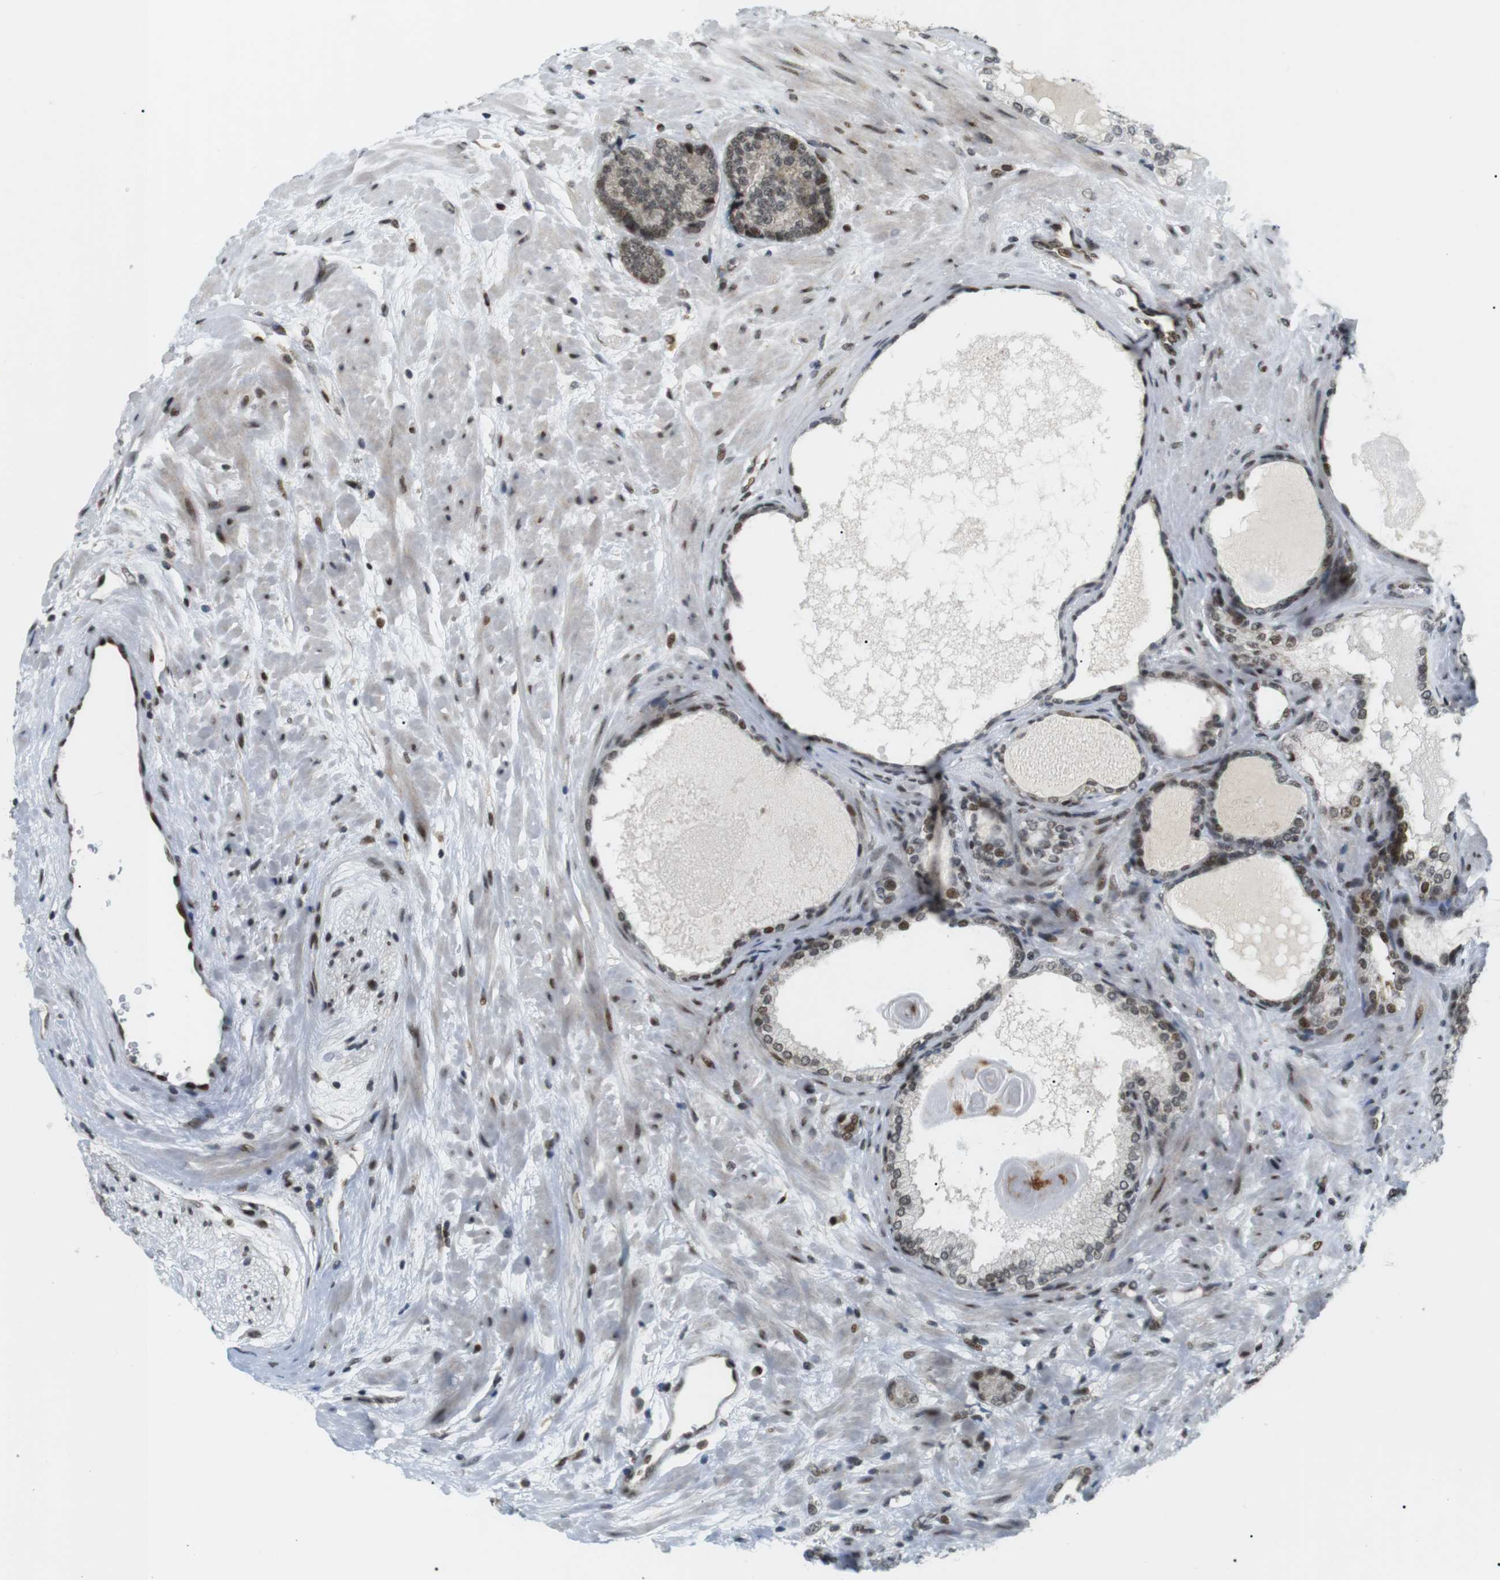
{"staining": {"intensity": "moderate", "quantity": "<25%", "location": "nuclear"}, "tissue": "prostate cancer", "cell_type": "Tumor cells", "image_type": "cancer", "snomed": [{"axis": "morphology", "description": "Adenocarcinoma, High grade"}, {"axis": "topography", "description": "Prostate"}], "caption": "IHC (DAB (3,3'-diaminobenzidine)) staining of prostate cancer demonstrates moderate nuclear protein staining in about <25% of tumor cells. (Stains: DAB (3,3'-diaminobenzidine) in brown, nuclei in blue, Microscopy: brightfield microscopy at high magnification).", "gene": "CDC27", "patient": {"sex": "male", "age": 61}}